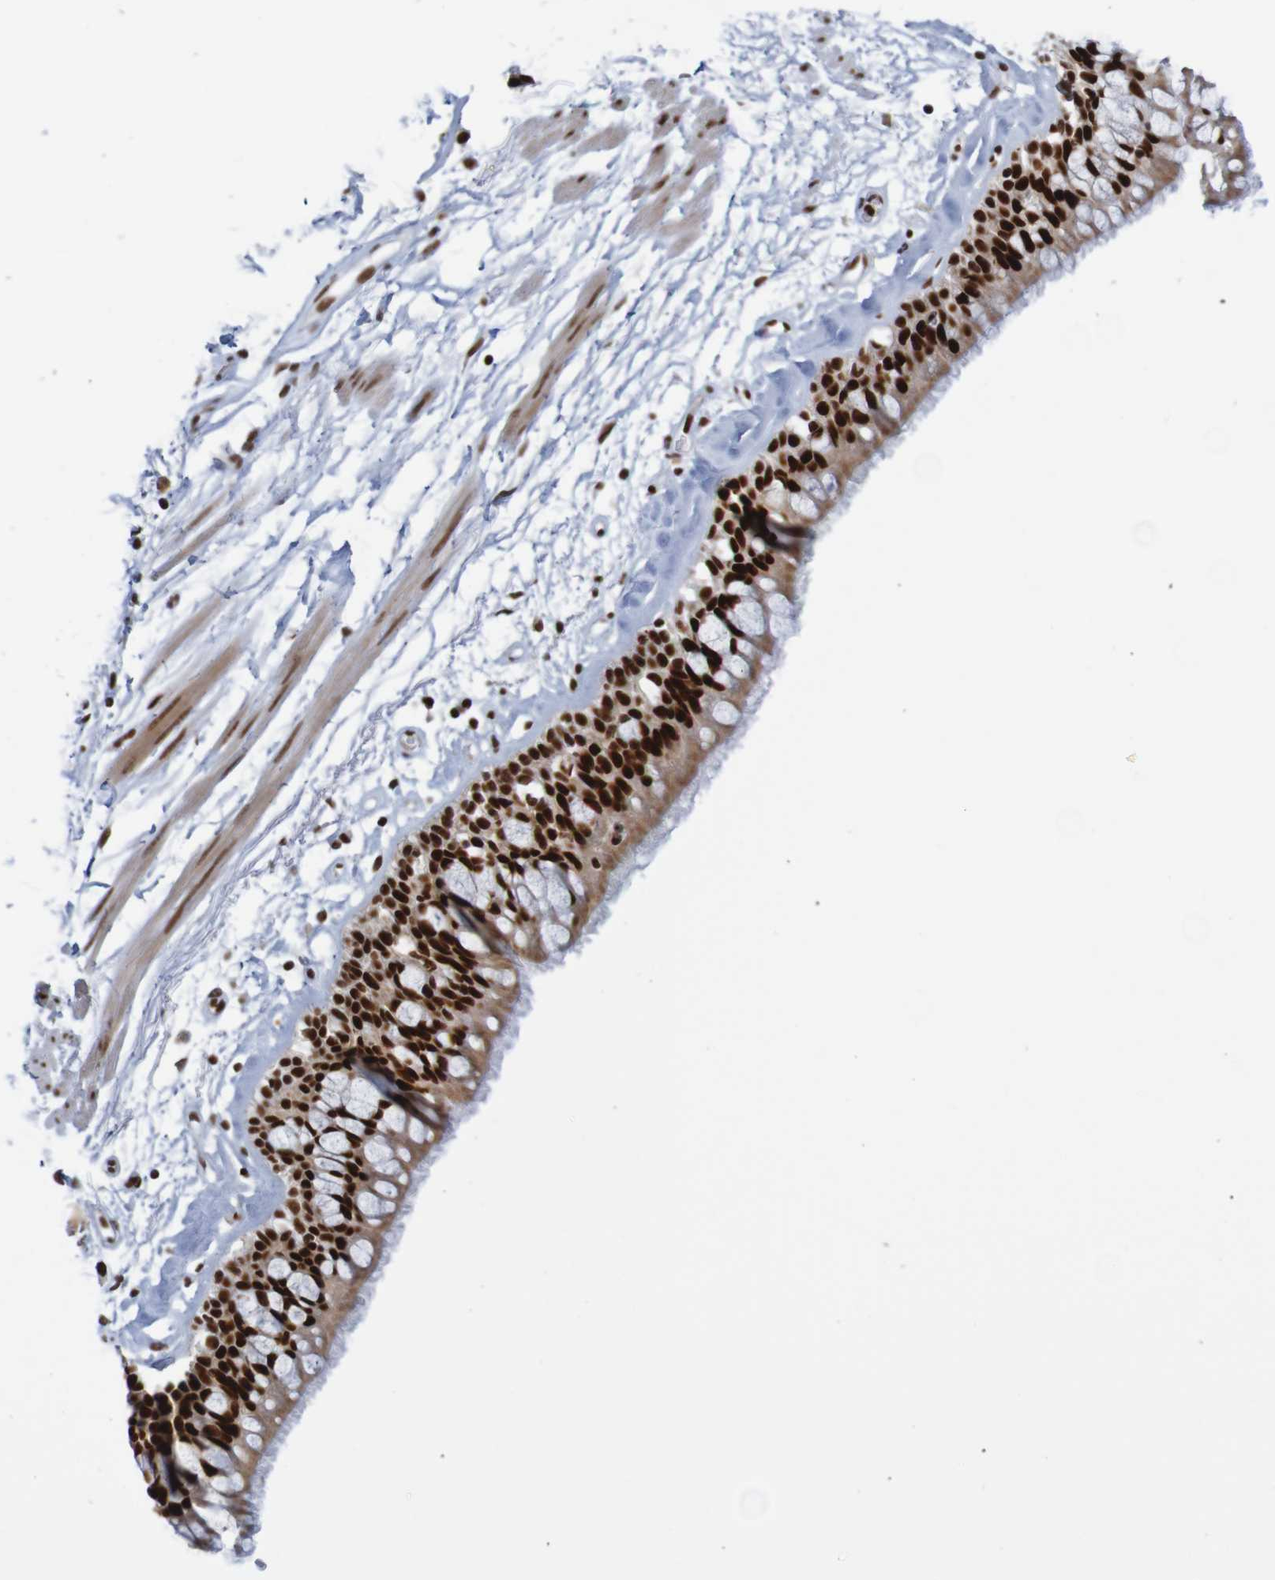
{"staining": {"intensity": "strong", "quantity": ">75%", "location": "nuclear"}, "tissue": "bronchus", "cell_type": "Respiratory epithelial cells", "image_type": "normal", "snomed": [{"axis": "morphology", "description": "Normal tissue, NOS"}, {"axis": "morphology", "description": "Adenocarcinoma, NOS"}, {"axis": "topography", "description": "Bronchus"}, {"axis": "topography", "description": "Lung"}], "caption": "Immunohistochemistry (IHC) of unremarkable bronchus reveals high levels of strong nuclear positivity in about >75% of respiratory epithelial cells. Immunohistochemistry stains the protein of interest in brown and the nuclei are stained blue.", "gene": "THRAP3", "patient": {"sex": "female", "age": 54}}